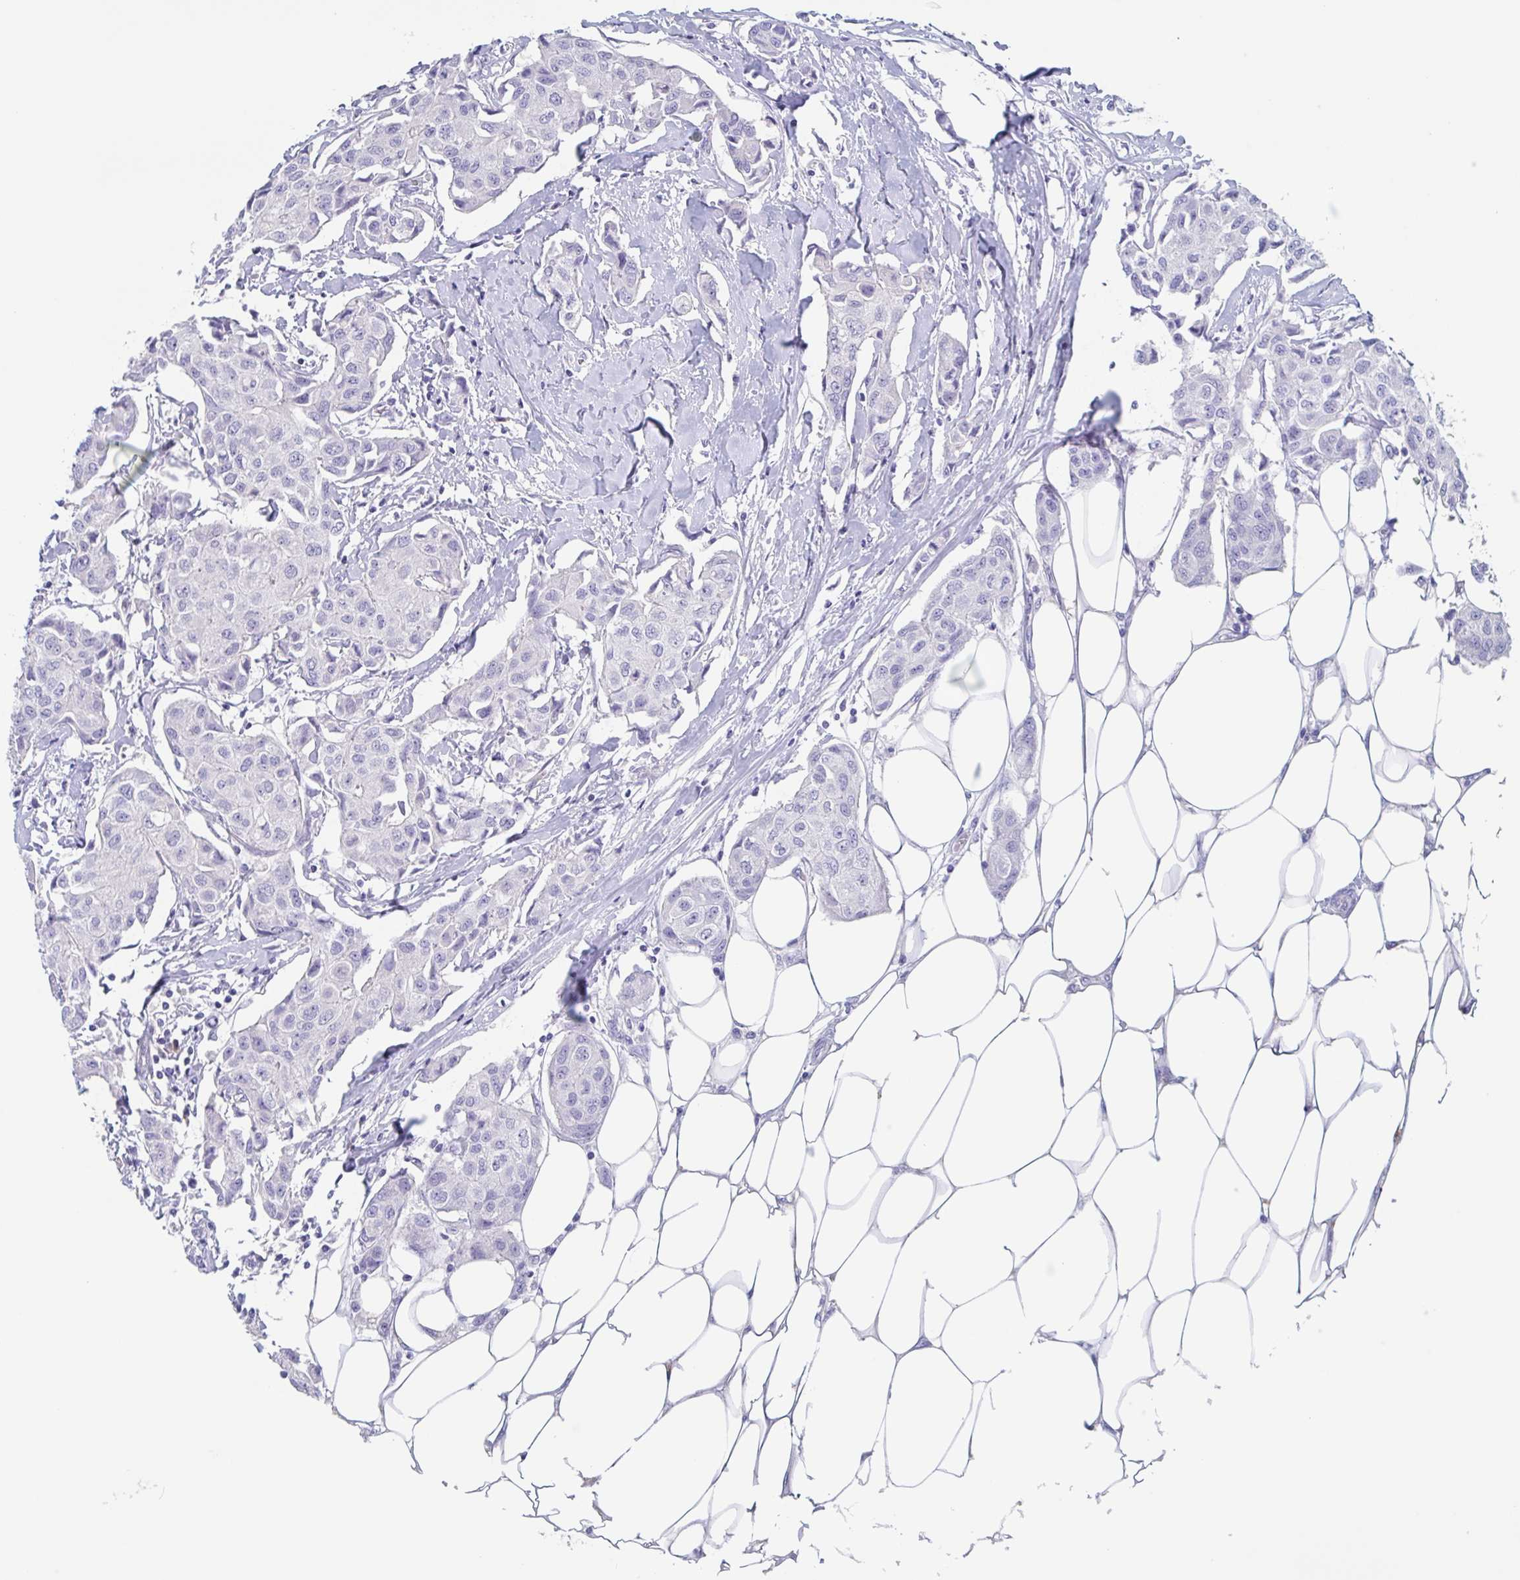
{"staining": {"intensity": "negative", "quantity": "none", "location": "none"}, "tissue": "breast cancer", "cell_type": "Tumor cells", "image_type": "cancer", "snomed": [{"axis": "morphology", "description": "Duct carcinoma"}, {"axis": "topography", "description": "Breast"}, {"axis": "topography", "description": "Lymph node"}], "caption": "Tumor cells show no significant staining in breast cancer.", "gene": "NOXRED1", "patient": {"sex": "female", "age": 80}}